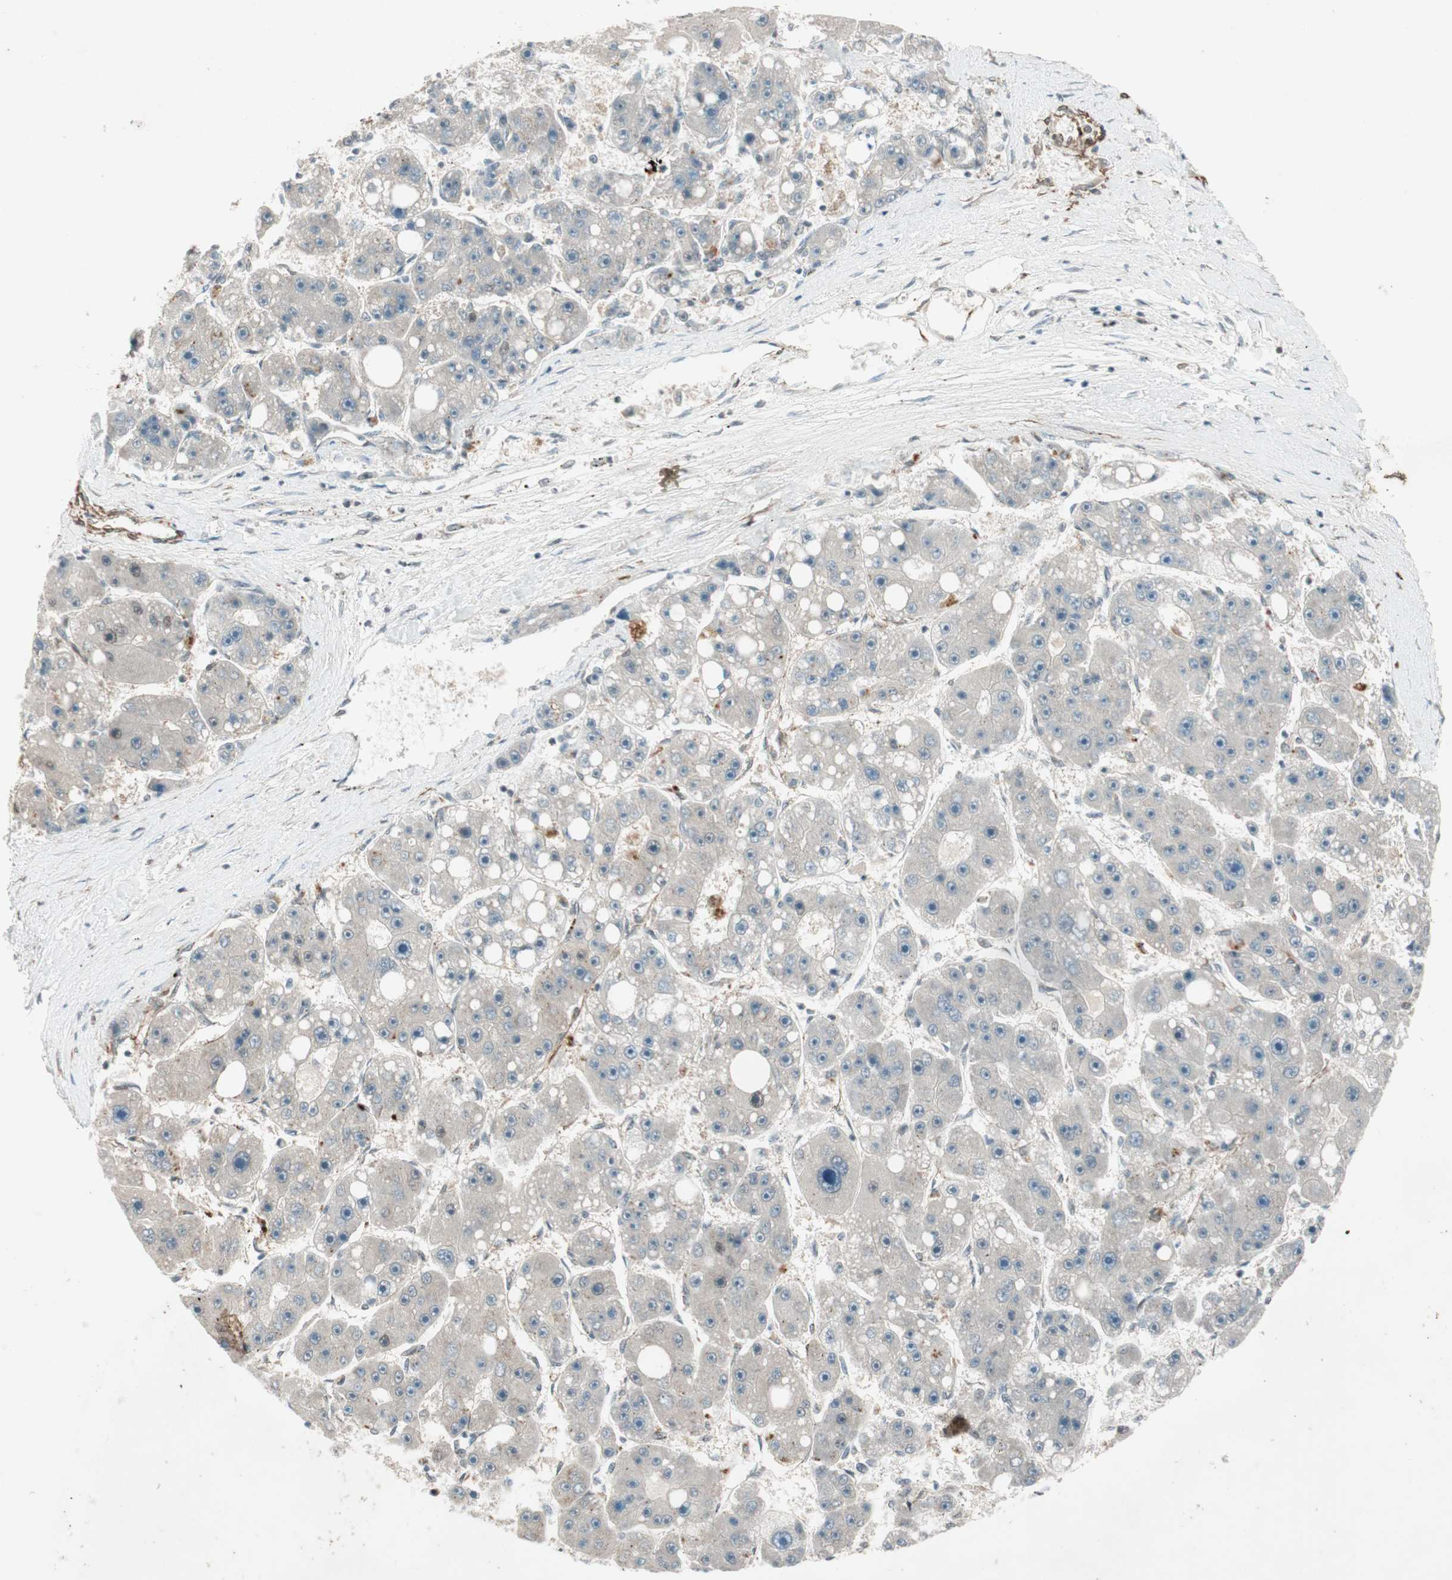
{"staining": {"intensity": "negative", "quantity": "none", "location": "none"}, "tissue": "liver cancer", "cell_type": "Tumor cells", "image_type": "cancer", "snomed": [{"axis": "morphology", "description": "Carcinoma, Hepatocellular, NOS"}, {"axis": "topography", "description": "Liver"}], "caption": "This is an immunohistochemistry (IHC) histopathology image of liver cancer (hepatocellular carcinoma). There is no positivity in tumor cells.", "gene": "CDK19", "patient": {"sex": "female", "age": 61}}